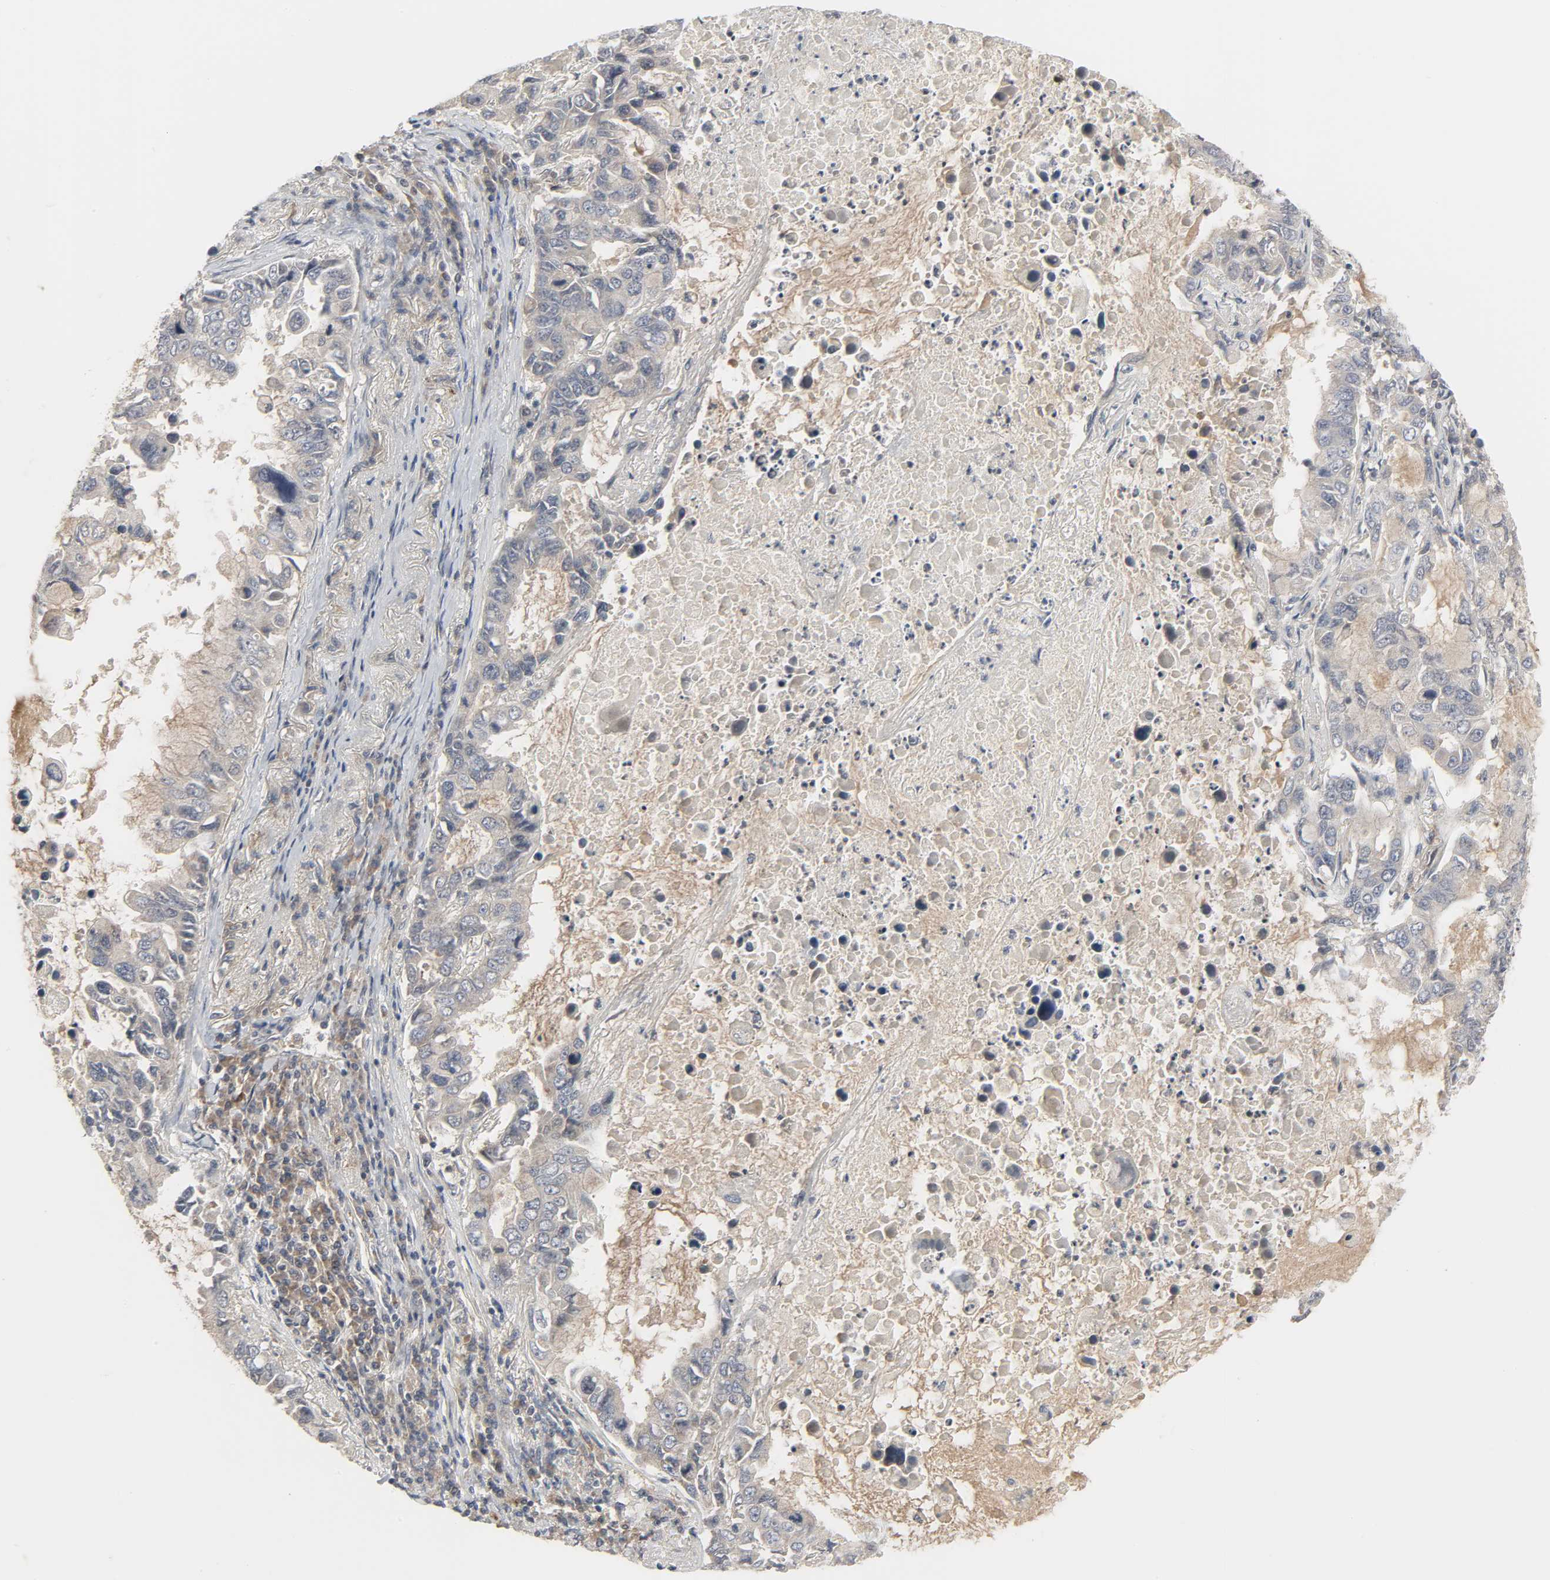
{"staining": {"intensity": "moderate", "quantity": "<25%", "location": "cytoplasmic/membranous"}, "tissue": "lung cancer", "cell_type": "Tumor cells", "image_type": "cancer", "snomed": [{"axis": "morphology", "description": "Adenocarcinoma, NOS"}, {"axis": "topography", "description": "Lung"}], "caption": "A micrograph of human adenocarcinoma (lung) stained for a protein exhibits moderate cytoplasmic/membranous brown staining in tumor cells. (DAB IHC with brightfield microscopy, high magnification).", "gene": "CLIP1", "patient": {"sex": "male", "age": 64}}